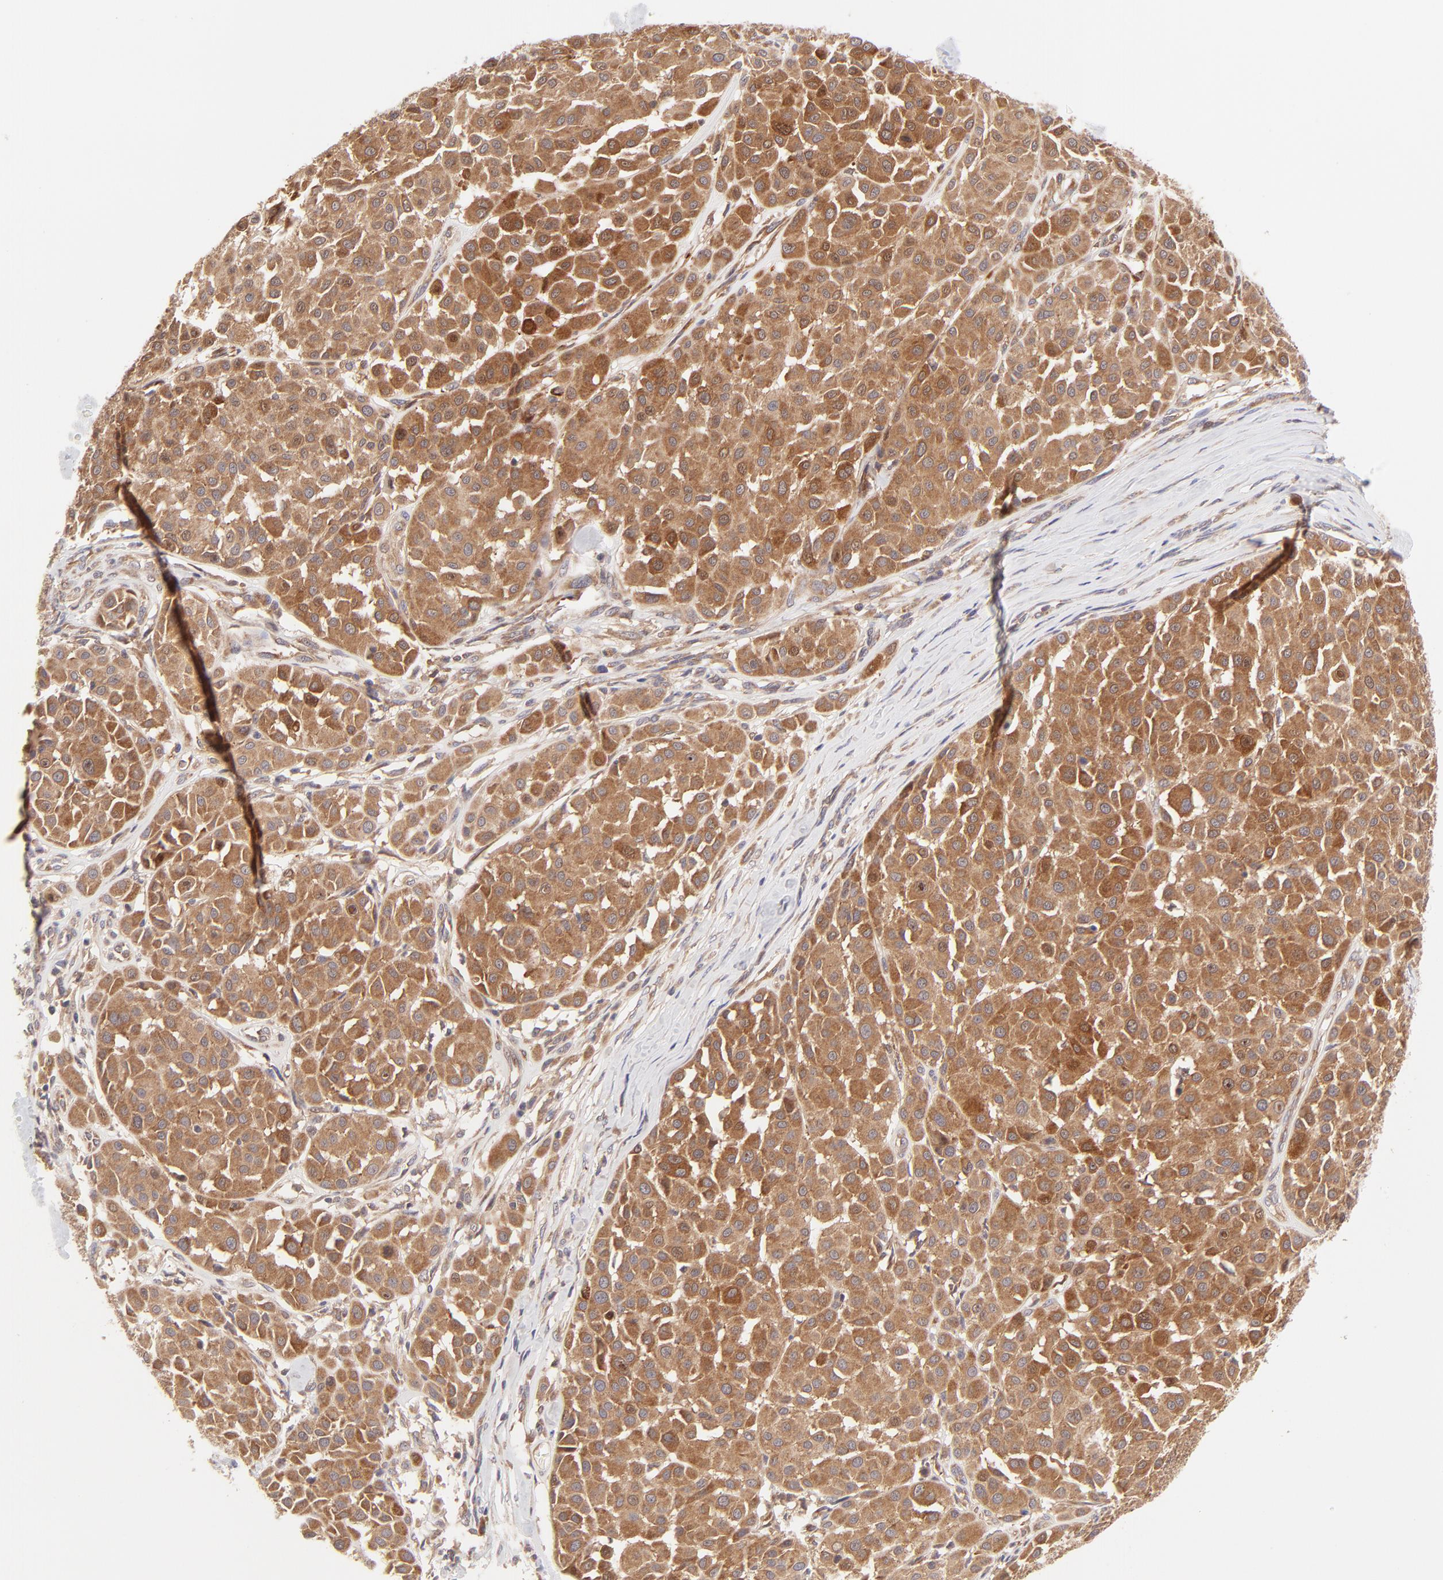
{"staining": {"intensity": "strong", "quantity": ">75%", "location": "cytoplasmic/membranous"}, "tissue": "melanoma", "cell_type": "Tumor cells", "image_type": "cancer", "snomed": [{"axis": "morphology", "description": "Malignant melanoma, Metastatic site"}, {"axis": "topography", "description": "Soft tissue"}], "caption": "This is a micrograph of immunohistochemistry staining of malignant melanoma (metastatic site), which shows strong staining in the cytoplasmic/membranous of tumor cells.", "gene": "TNRC6B", "patient": {"sex": "male", "age": 41}}